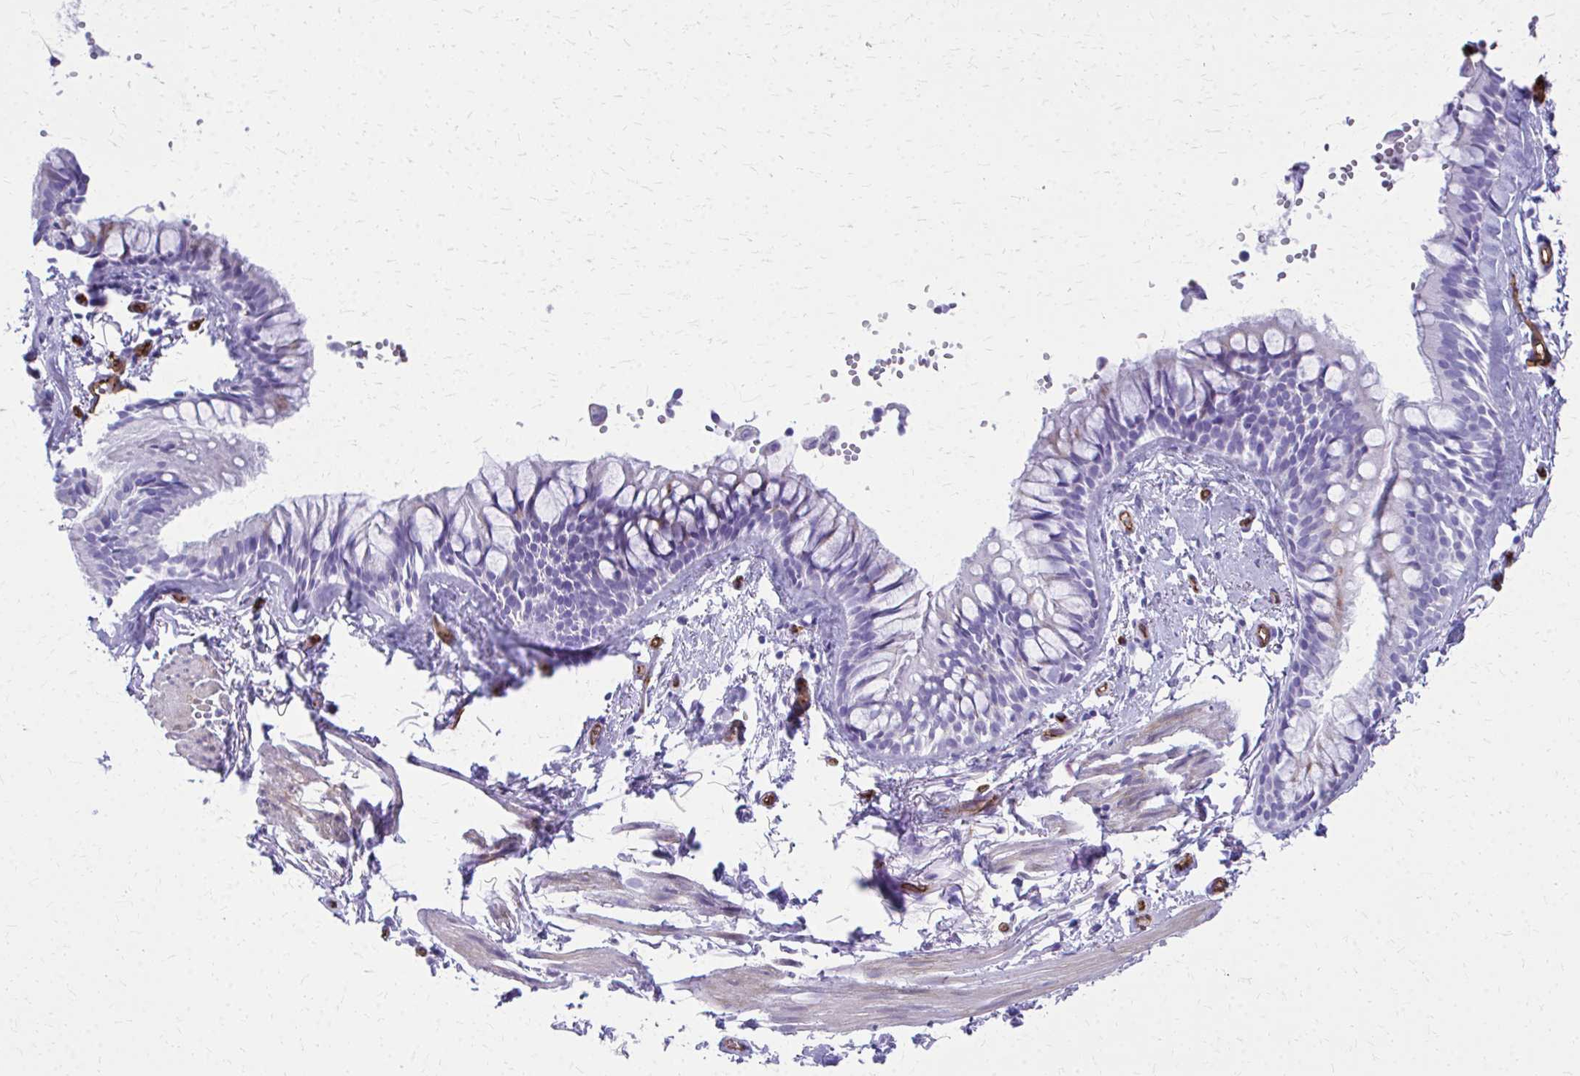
{"staining": {"intensity": "negative", "quantity": "none", "location": "none"}, "tissue": "bronchus", "cell_type": "Respiratory epithelial cells", "image_type": "normal", "snomed": [{"axis": "morphology", "description": "Normal tissue, NOS"}, {"axis": "topography", "description": "Bronchus"}], "caption": "Immunohistochemistry histopathology image of benign bronchus: bronchus stained with DAB exhibits no significant protein positivity in respiratory epithelial cells.", "gene": "TPSG1", "patient": {"sex": "female", "age": 59}}